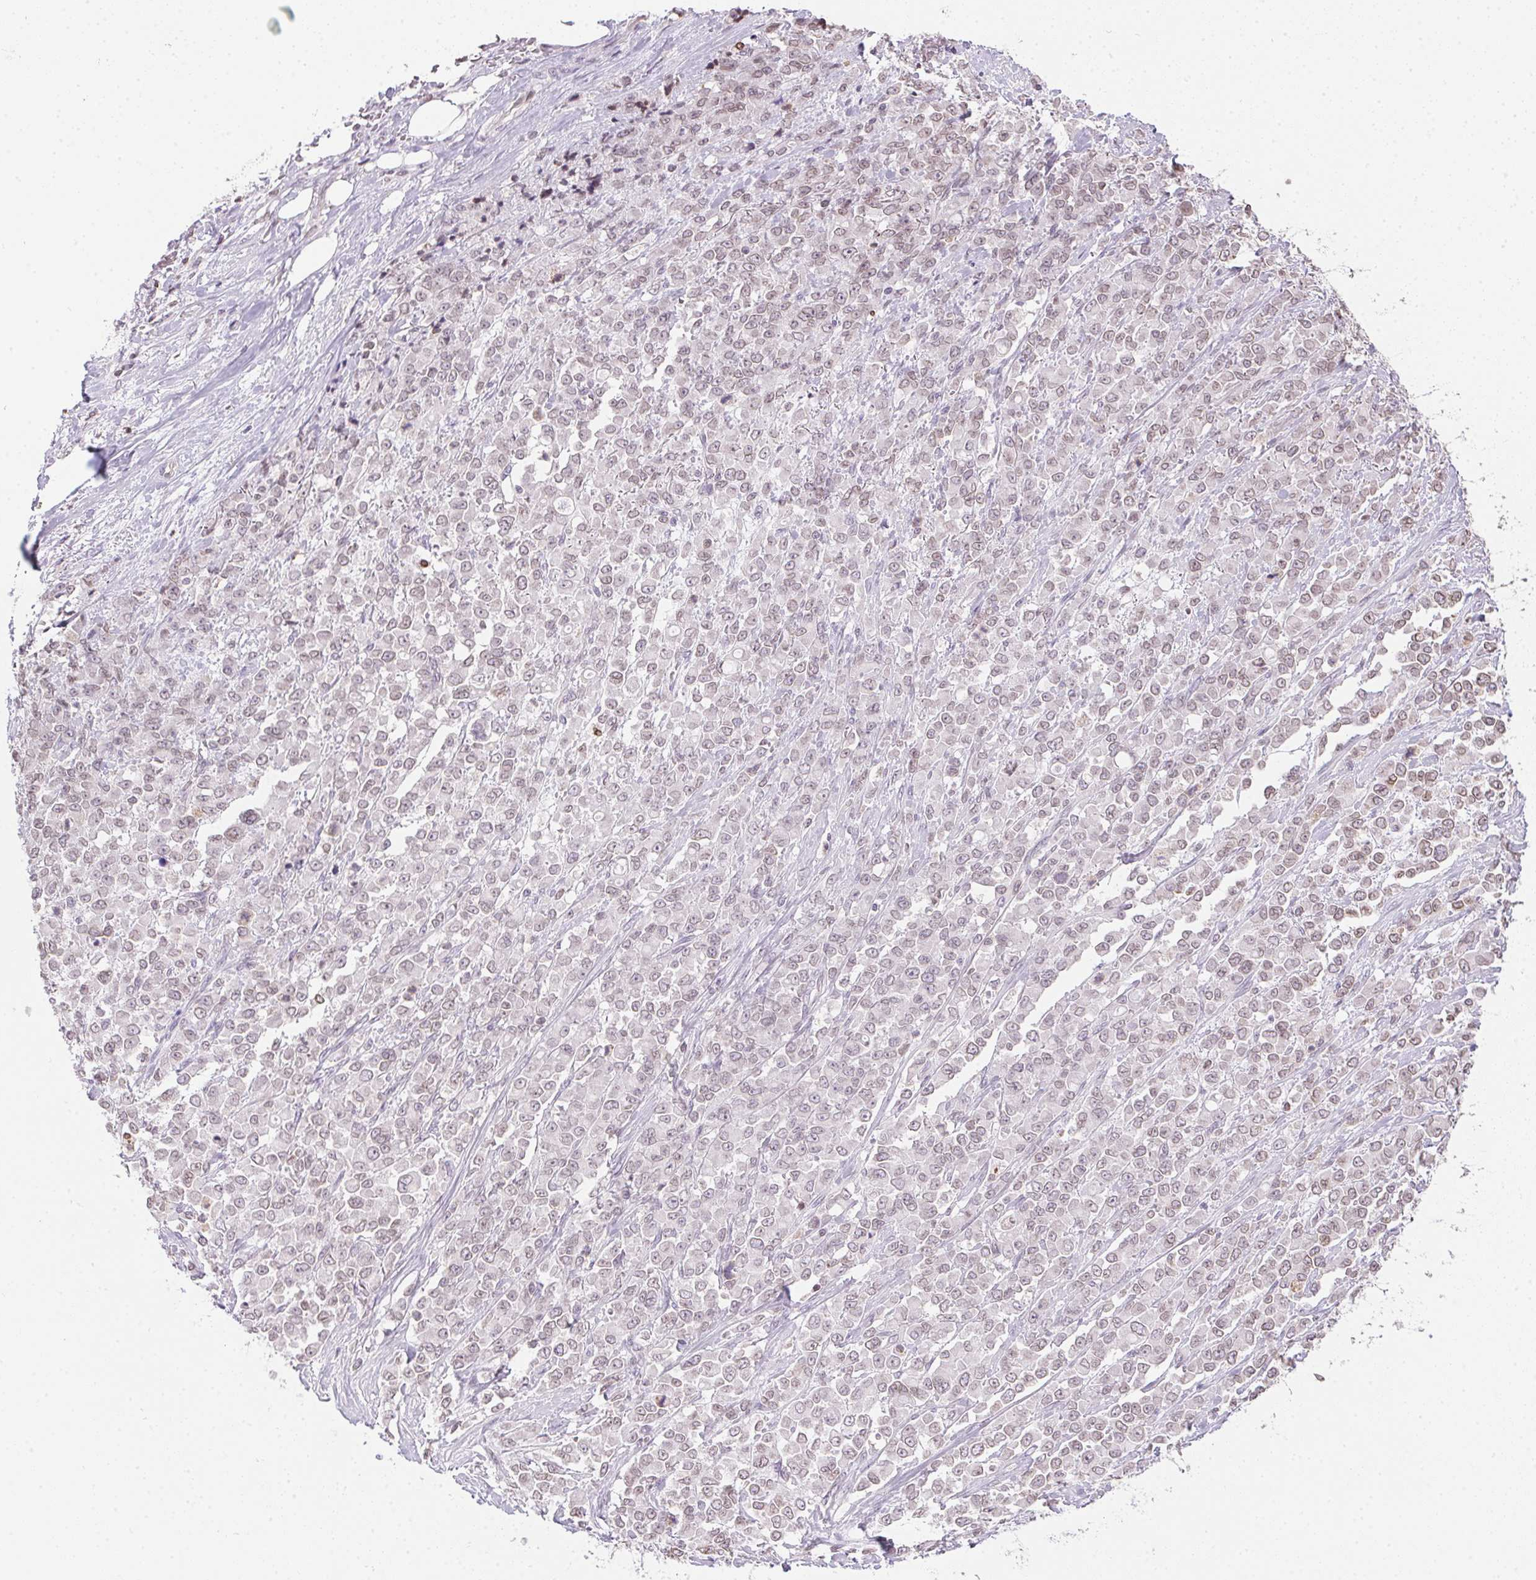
{"staining": {"intensity": "weak", "quantity": "25%-75%", "location": "nuclear"}, "tissue": "stomach cancer", "cell_type": "Tumor cells", "image_type": "cancer", "snomed": [{"axis": "morphology", "description": "Adenocarcinoma, NOS"}, {"axis": "topography", "description": "Stomach"}], "caption": "A brown stain shows weak nuclear expression of a protein in stomach cancer (adenocarcinoma) tumor cells. Ihc stains the protein in brown and the nuclei are stained blue.", "gene": "PRL", "patient": {"sex": "female", "age": 76}}